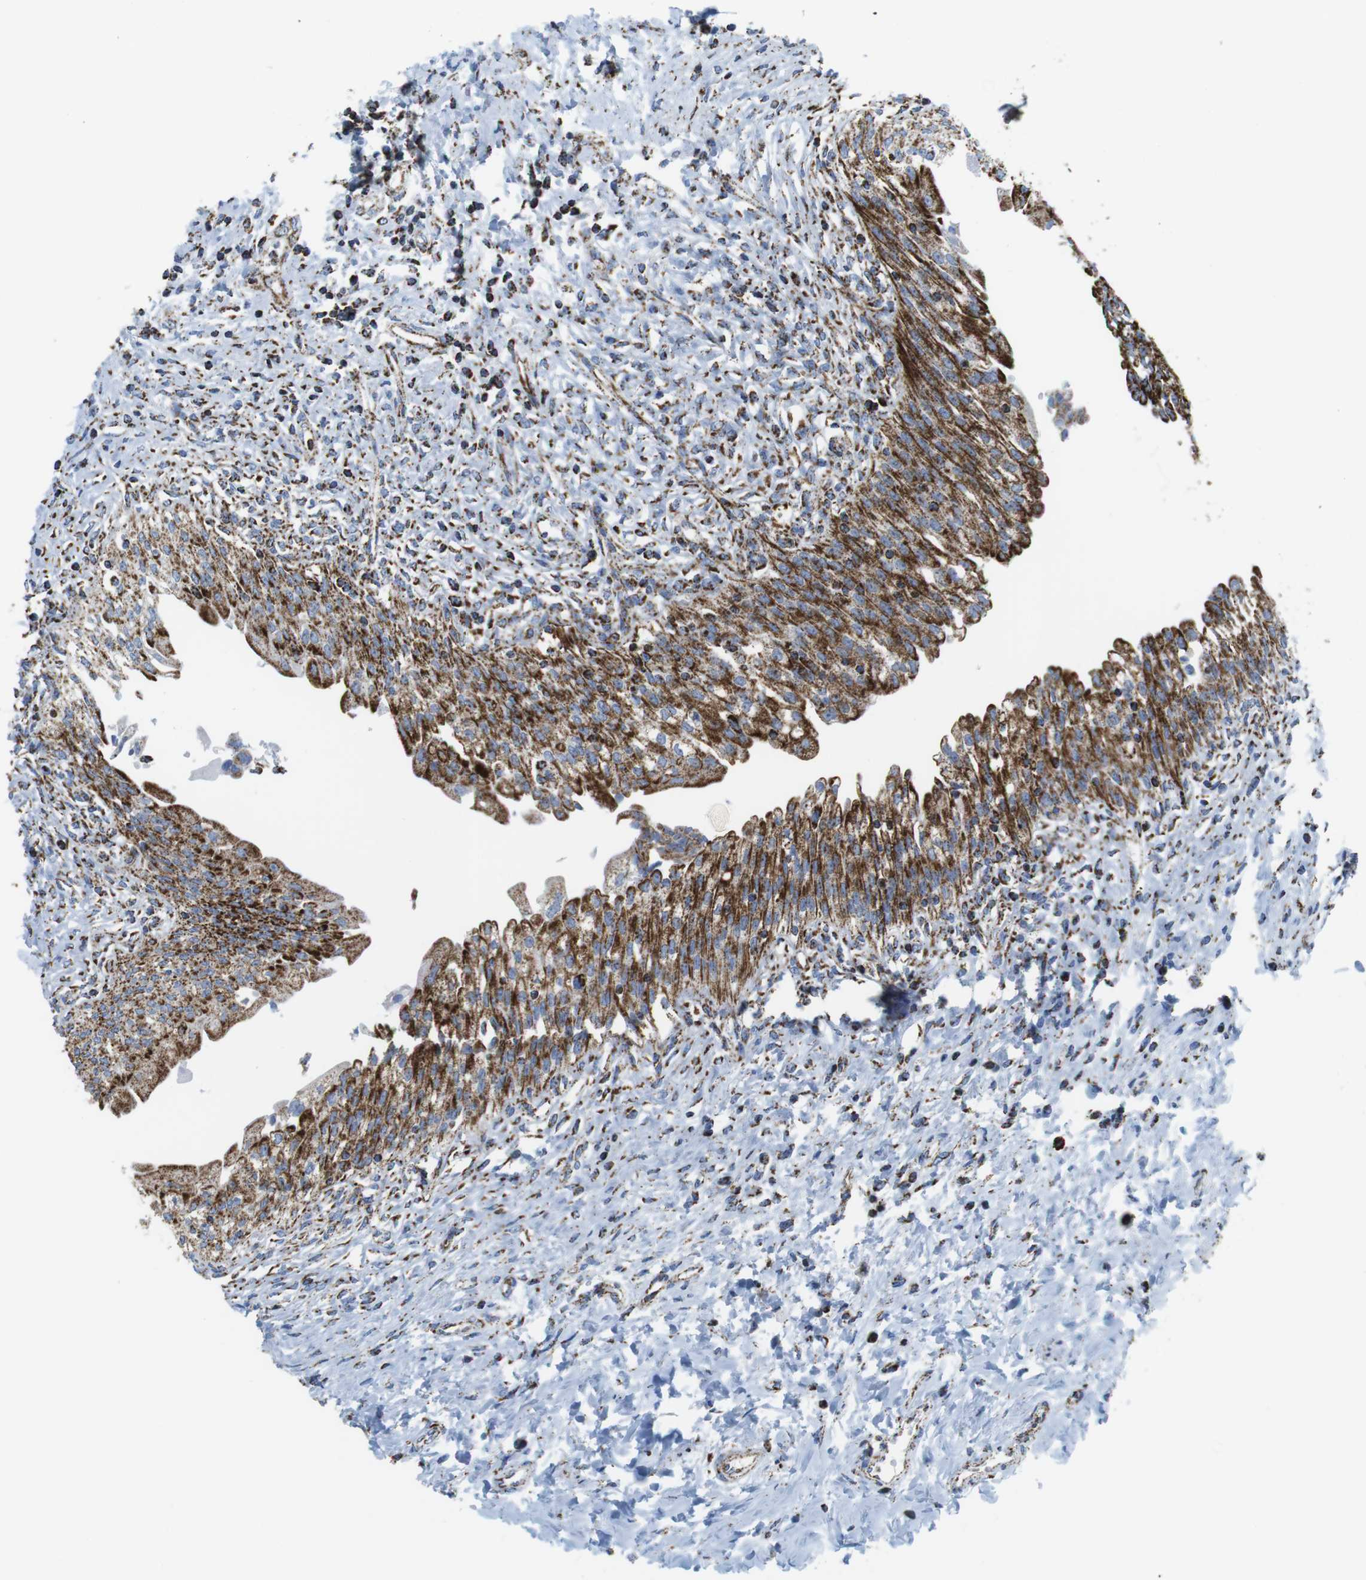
{"staining": {"intensity": "moderate", "quantity": ">75%", "location": "cytoplasmic/membranous"}, "tissue": "urinary bladder", "cell_type": "Urothelial cells", "image_type": "normal", "snomed": [{"axis": "morphology", "description": "Normal tissue, NOS"}, {"axis": "morphology", "description": "Inflammation, NOS"}, {"axis": "topography", "description": "Urinary bladder"}], "caption": "Immunohistochemistry (IHC) of normal urinary bladder reveals medium levels of moderate cytoplasmic/membranous expression in approximately >75% of urothelial cells. (brown staining indicates protein expression, while blue staining denotes nuclei).", "gene": "ATP5PO", "patient": {"sex": "female", "age": 80}}